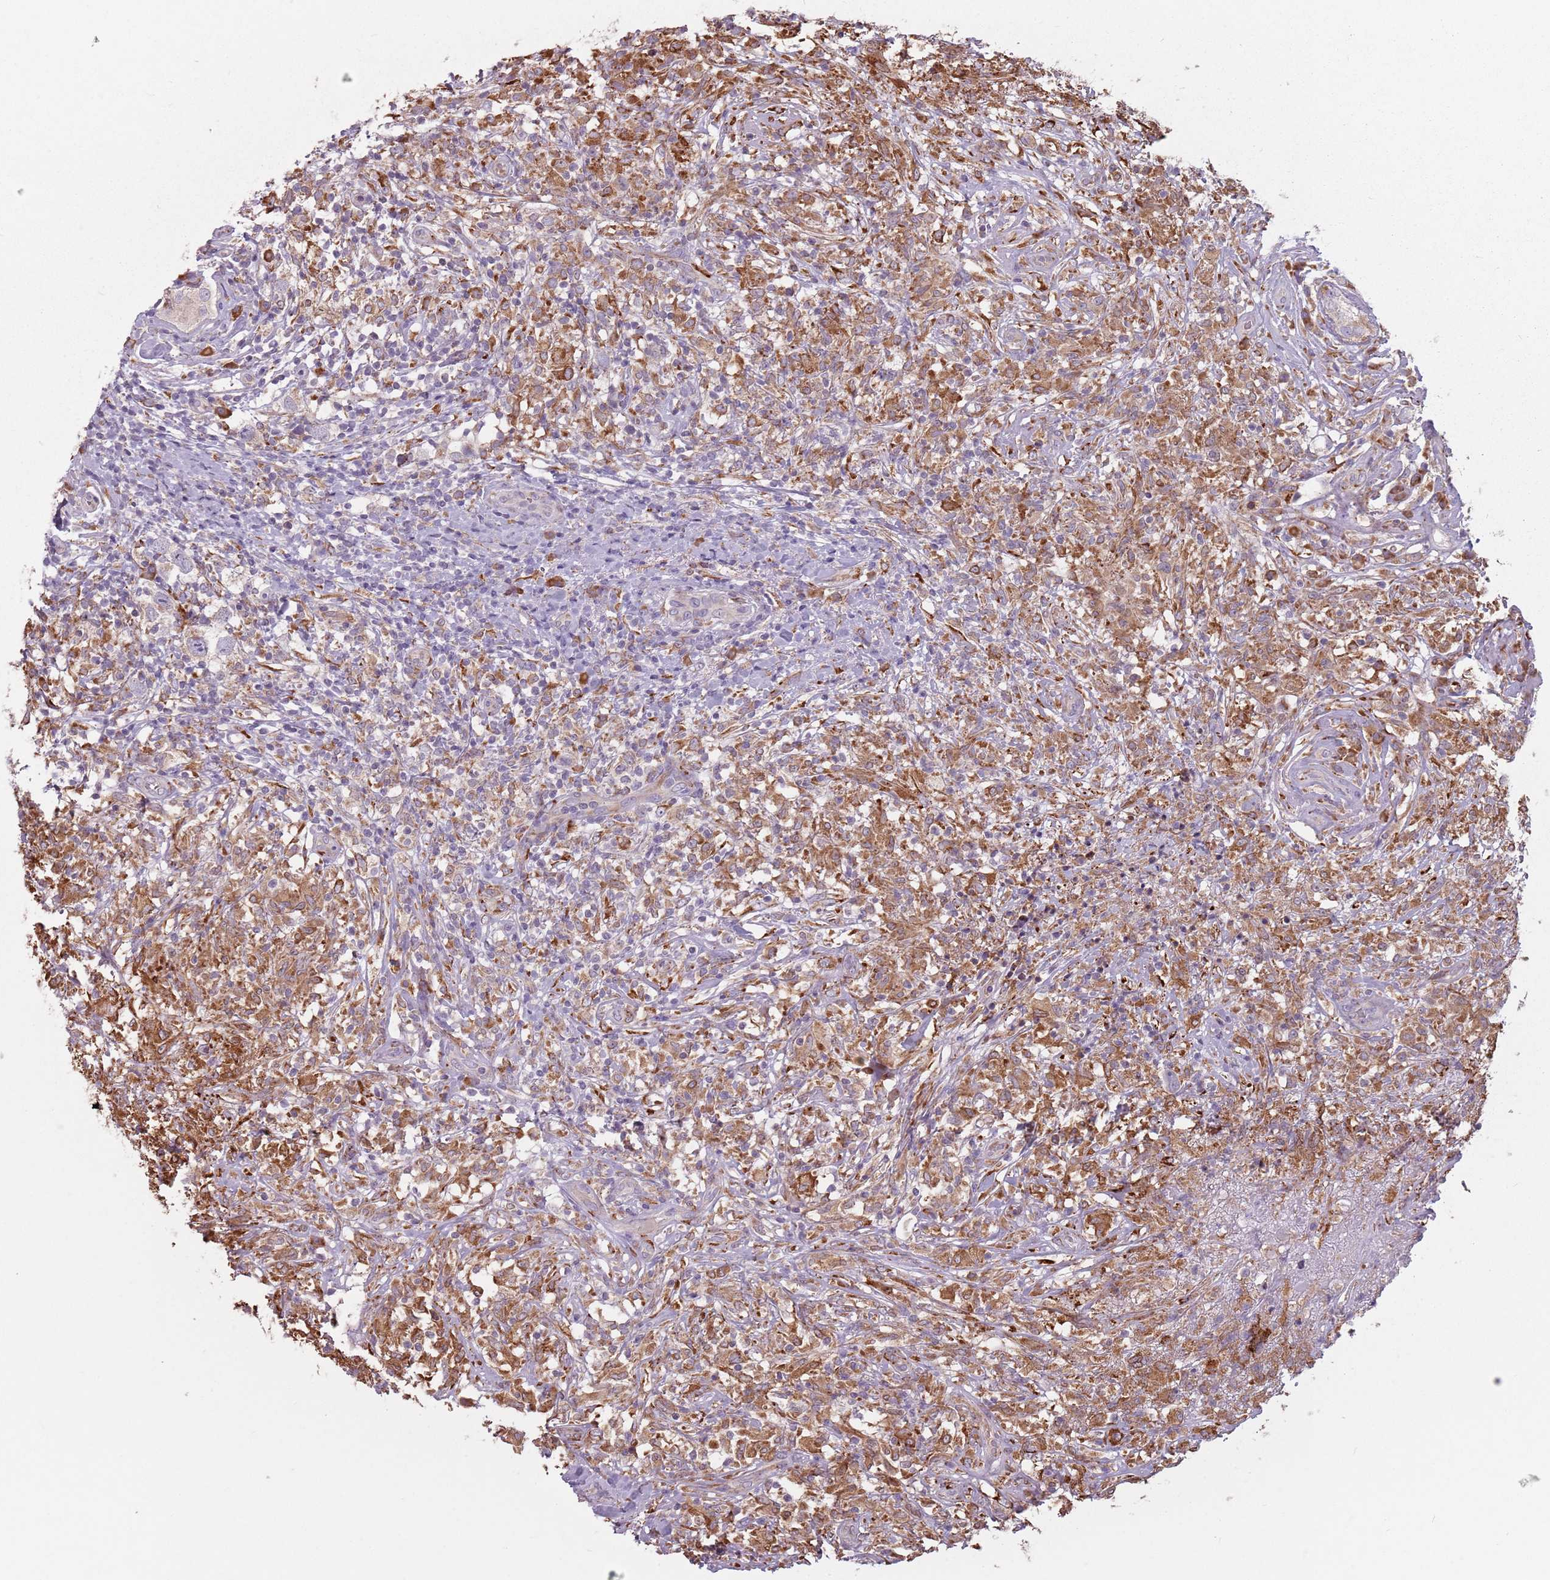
{"staining": {"intensity": "moderate", "quantity": ">75%", "location": "cytoplasmic/membranous"}, "tissue": "testis cancer", "cell_type": "Tumor cells", "image_type": "cancer", "snomed": [{"axis": "morphology", "description": "Seminoma, NOS"}, {"axis": "topography", "description": "Testis"}], "caption": "Immunohistochemical staining of testis seminoma displays moderate cytoplasmic/membranous protein expression in approximately >75% of tumor cells.", "gene": "RPS9", "patient": {"sex": "male", "age": 49}}